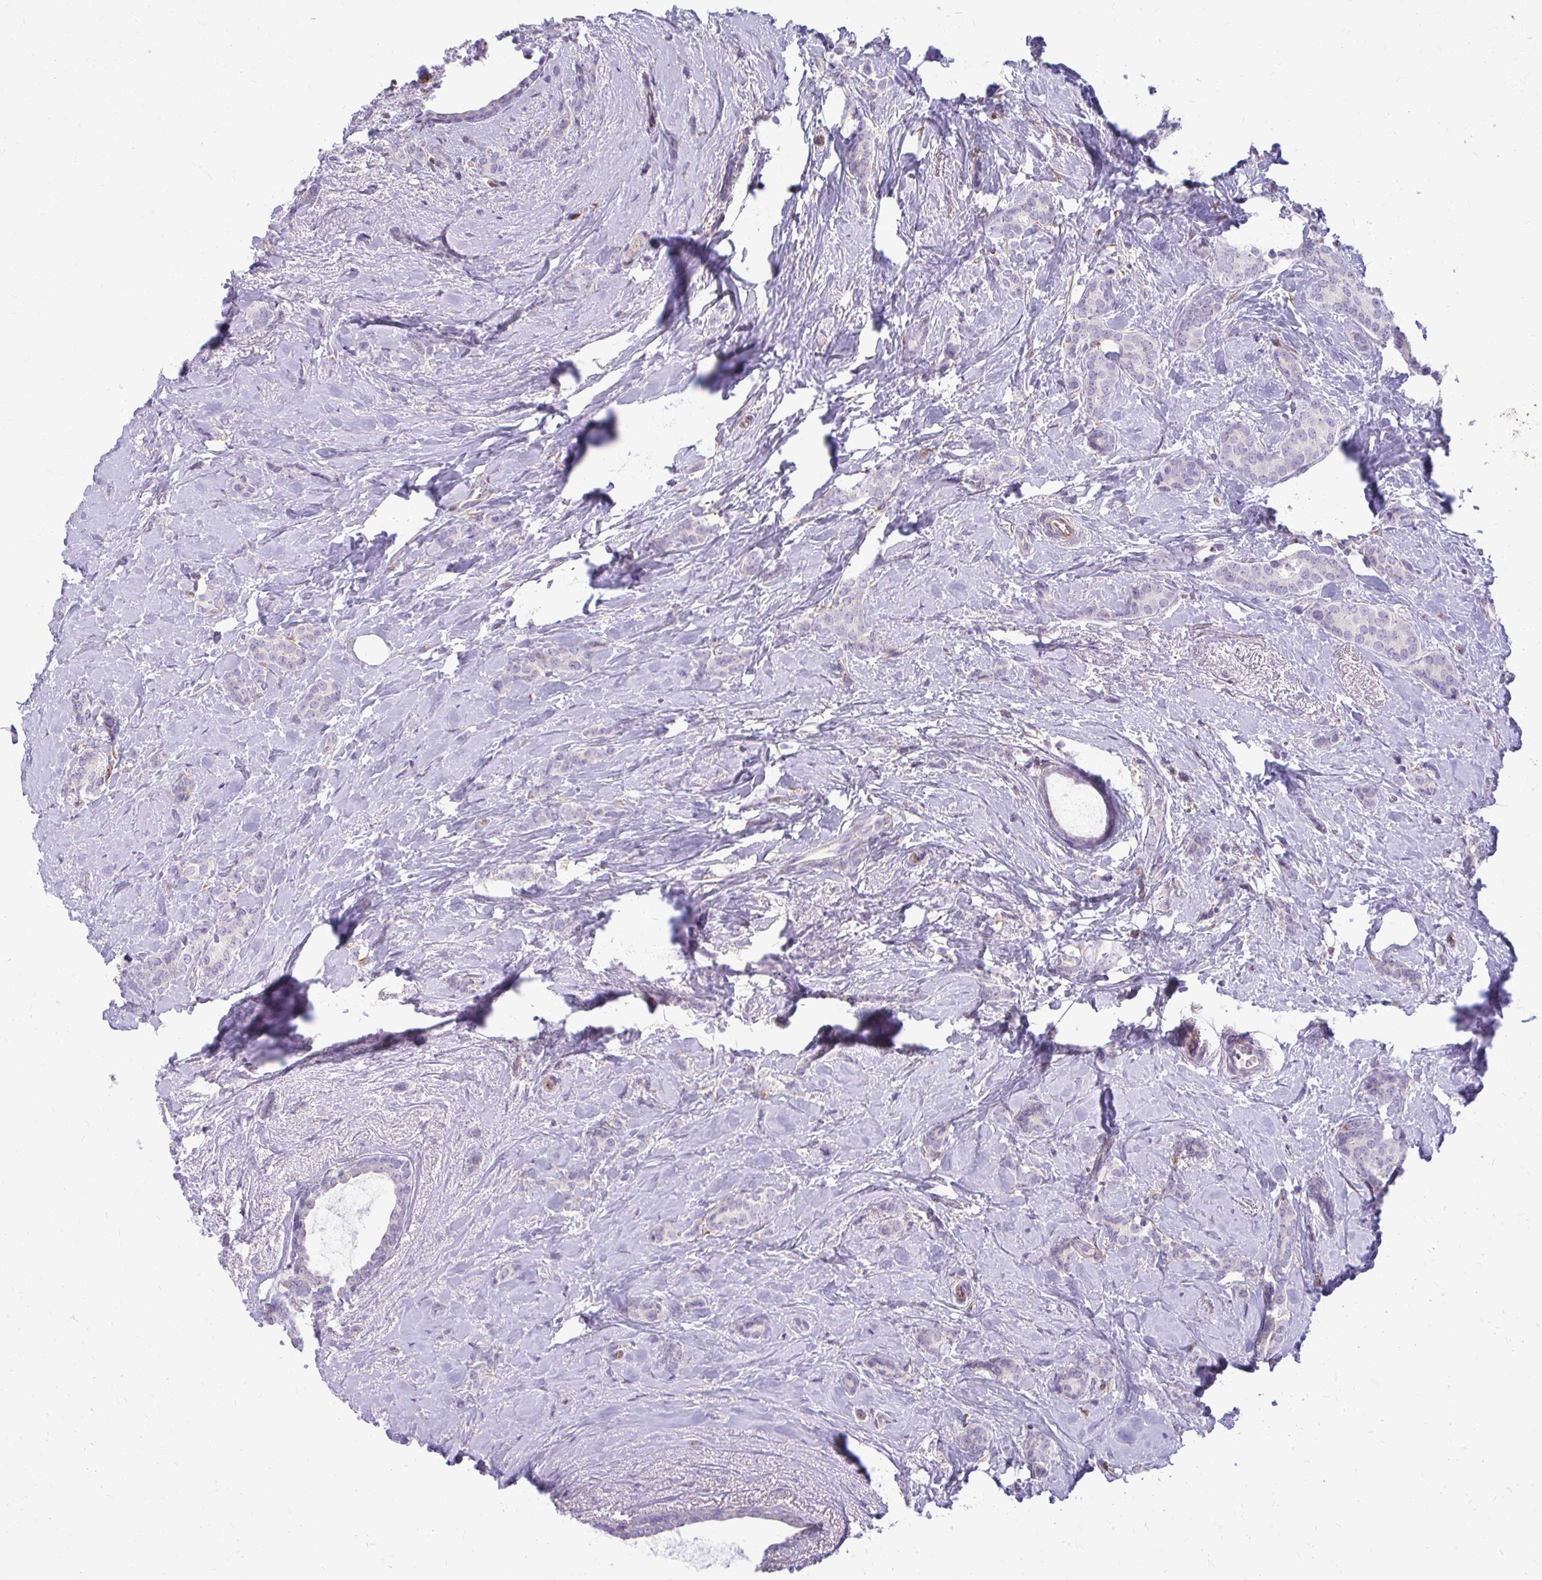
{"staining": {"intensity": "negative", "quantity": "none", "location": "none"}, "tissue": "breast cancer", "cell_type": "Tumor cells", "image_type": "cancer", "snomed": [{"axis": "morphology", "description": "Normal tissue, NOS"}, {"axis": "morphology", "description": "Duct carcinoma"}, {"axis": "topography", "description": "Breast"}], "caption": "Invasive ductal carcinoma (breast) stained for a protein using immunohistochemistry displays no positivity tumor cells.", "gene": "DEPP1", "patient": {"sex": "female", "age": 77}}